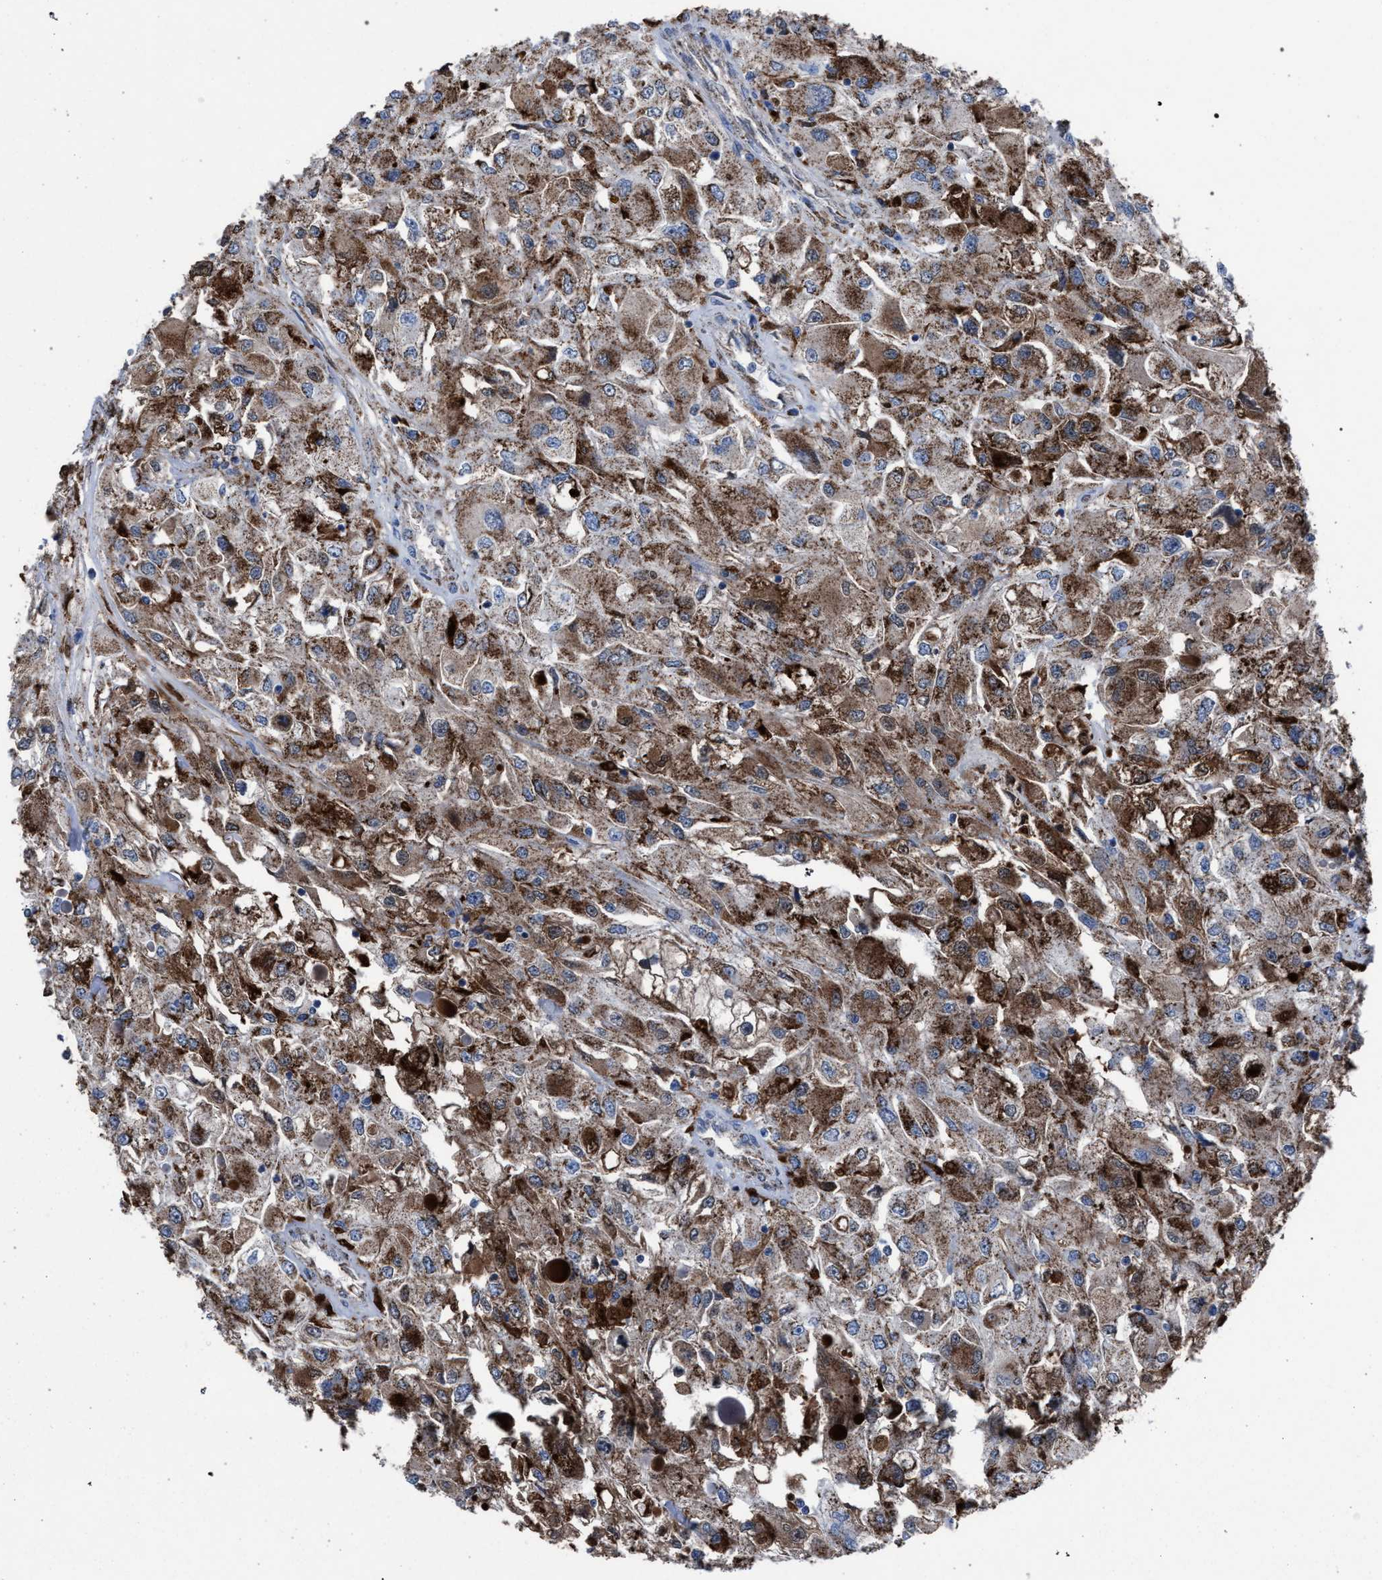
{"staining": {"intensity": "moderate", "quantity": ">75%", "location": "cytoplasmic/membranous"}, "tissue": "renal cancer", "cell_type": "Tumor cells", "image_type": "cancer", "snomed": [{"axis": "morphology", "description": "Adenocarcinoma, NOS"}, {"axis": "topography", "description": "Kidney"}], "caption": "Brown immunohistochemical staining in renal cancer displays moderate cytoplasmic/membranous staining in about >75% of tumor cells.", "gene": "HSD17B4", "patient": {"sex": "female", "age": 52}}